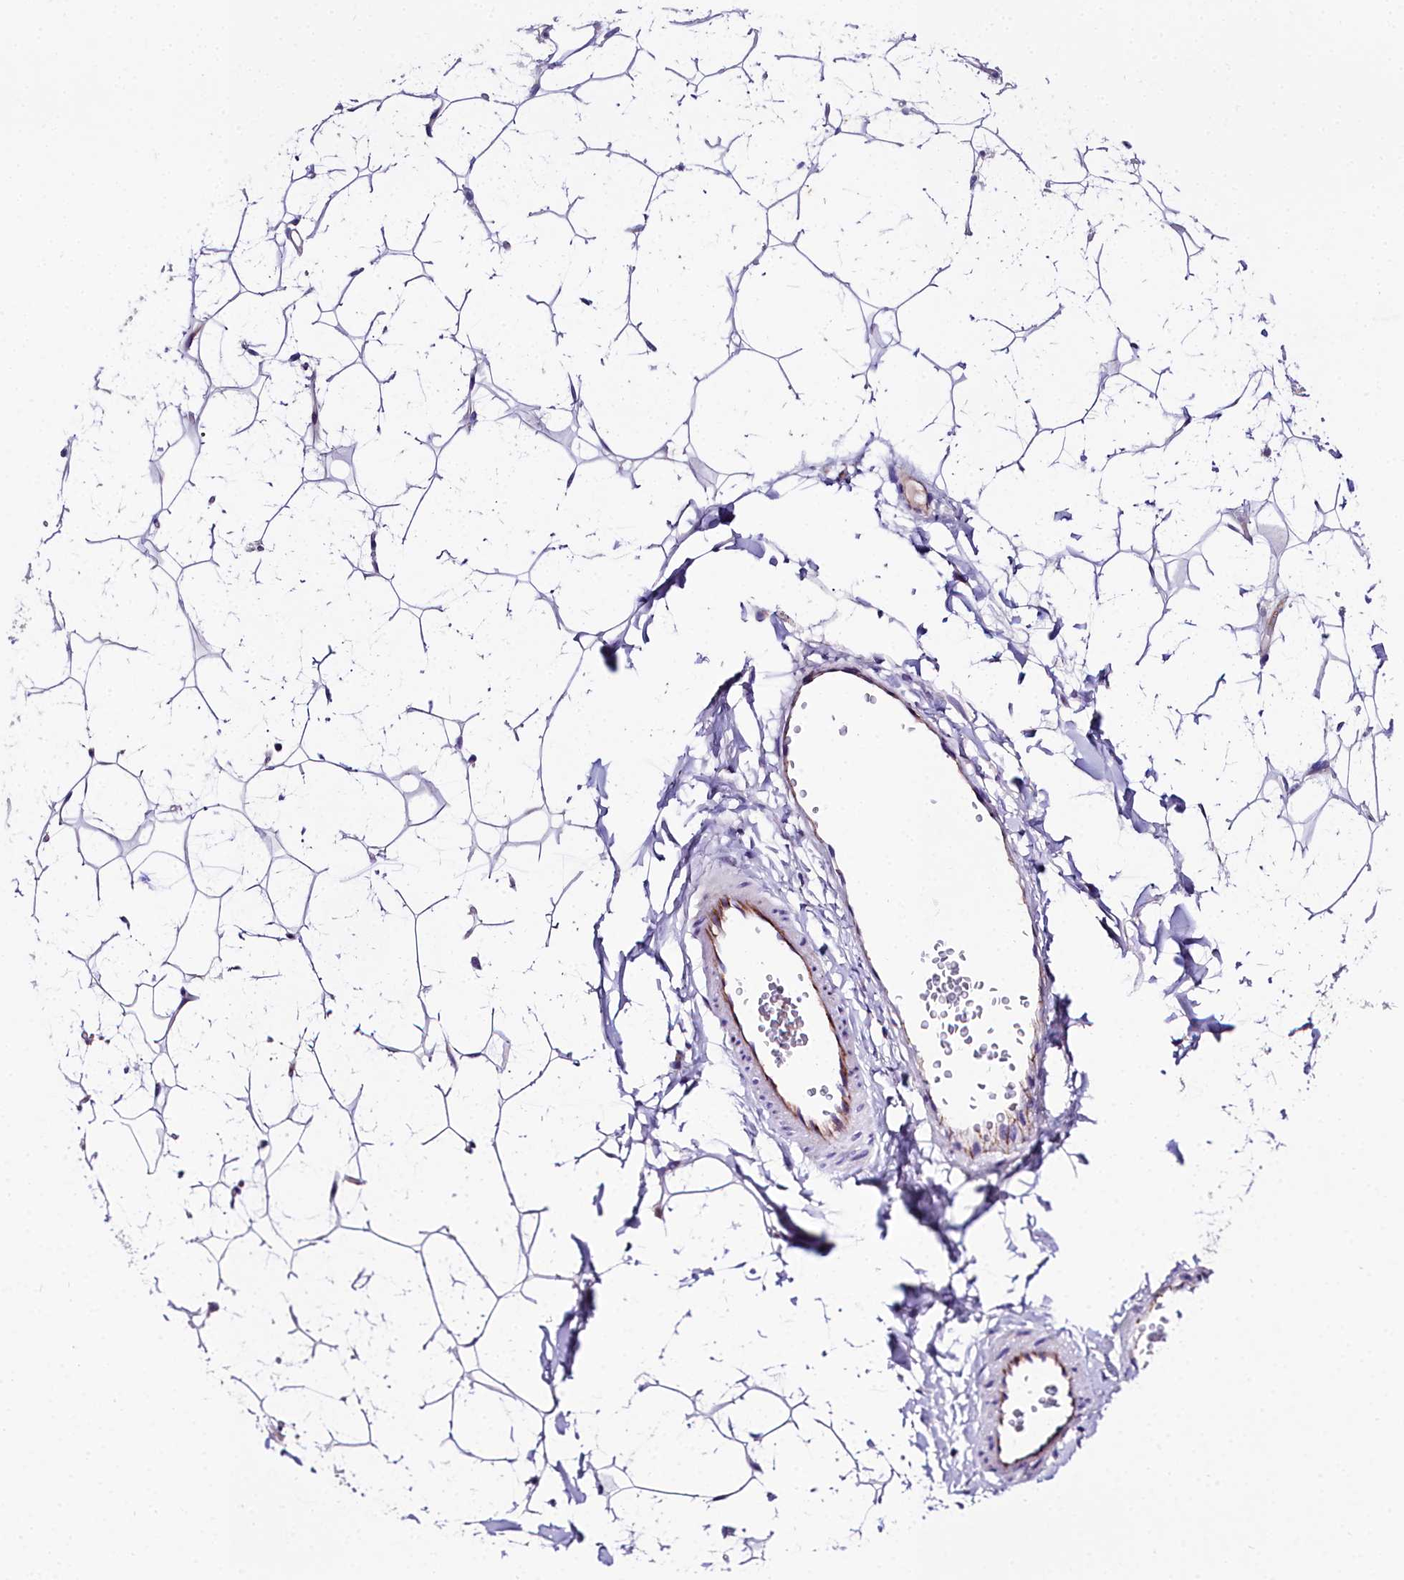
{"staining": {"intensity": "negative", "quantity": "none", "location": "none"}, "tissue": "adipose tissue", "cell_type": "Adipocytes", "image_type": "normal", "snomed": [{"axis": "morphology", "description": "Normal tissue, NOS"}, {"axis": "topography", "description": "Breast"}], "caption": "Adipocytes show no significant protein staining in benign adipose tissue.", "gene": "MS4A18", "patient": {"sex": "female", "age": 26}}